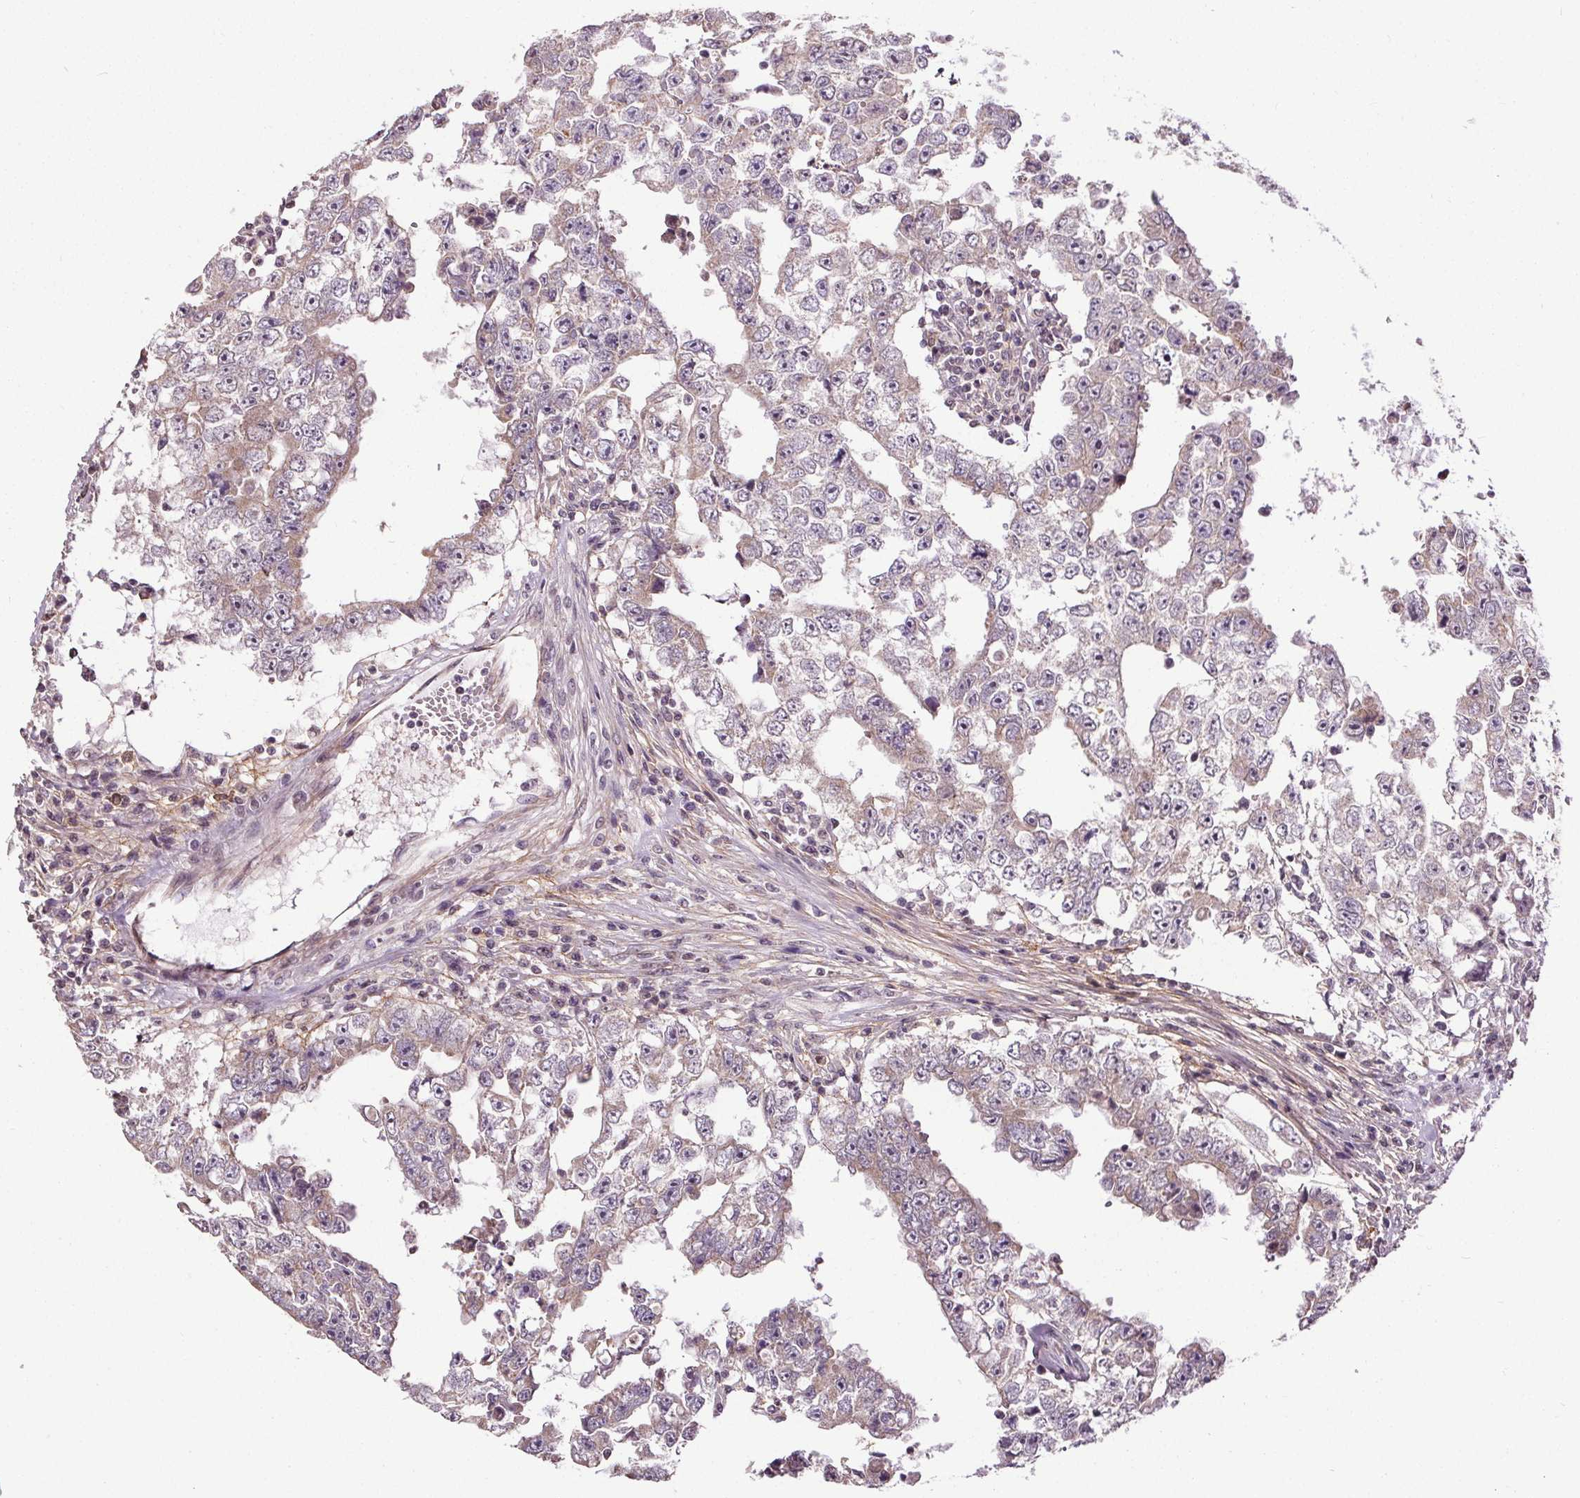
{"staining": {"intensity": "negative", "quantity": "none", "location": "none"}, "tissue": "testis cancer", "cell_type": "Tumor cells", "image_type": "cancer", "snomed": [{"axis": "morphology", "description": "Carcinoma, Embryonal, NOS"}, {"axis": "topography", "description": "Testis"}], "caption": "Immunohistochemistry (IHC) of testis cancer (embryonal carcinoma) demonstrates no staining in tumor cells. (DAB IHC with hematoxylin counter stain).", "gene": "KIAA0232", "patient": {"sex": "male", "age": 36}}